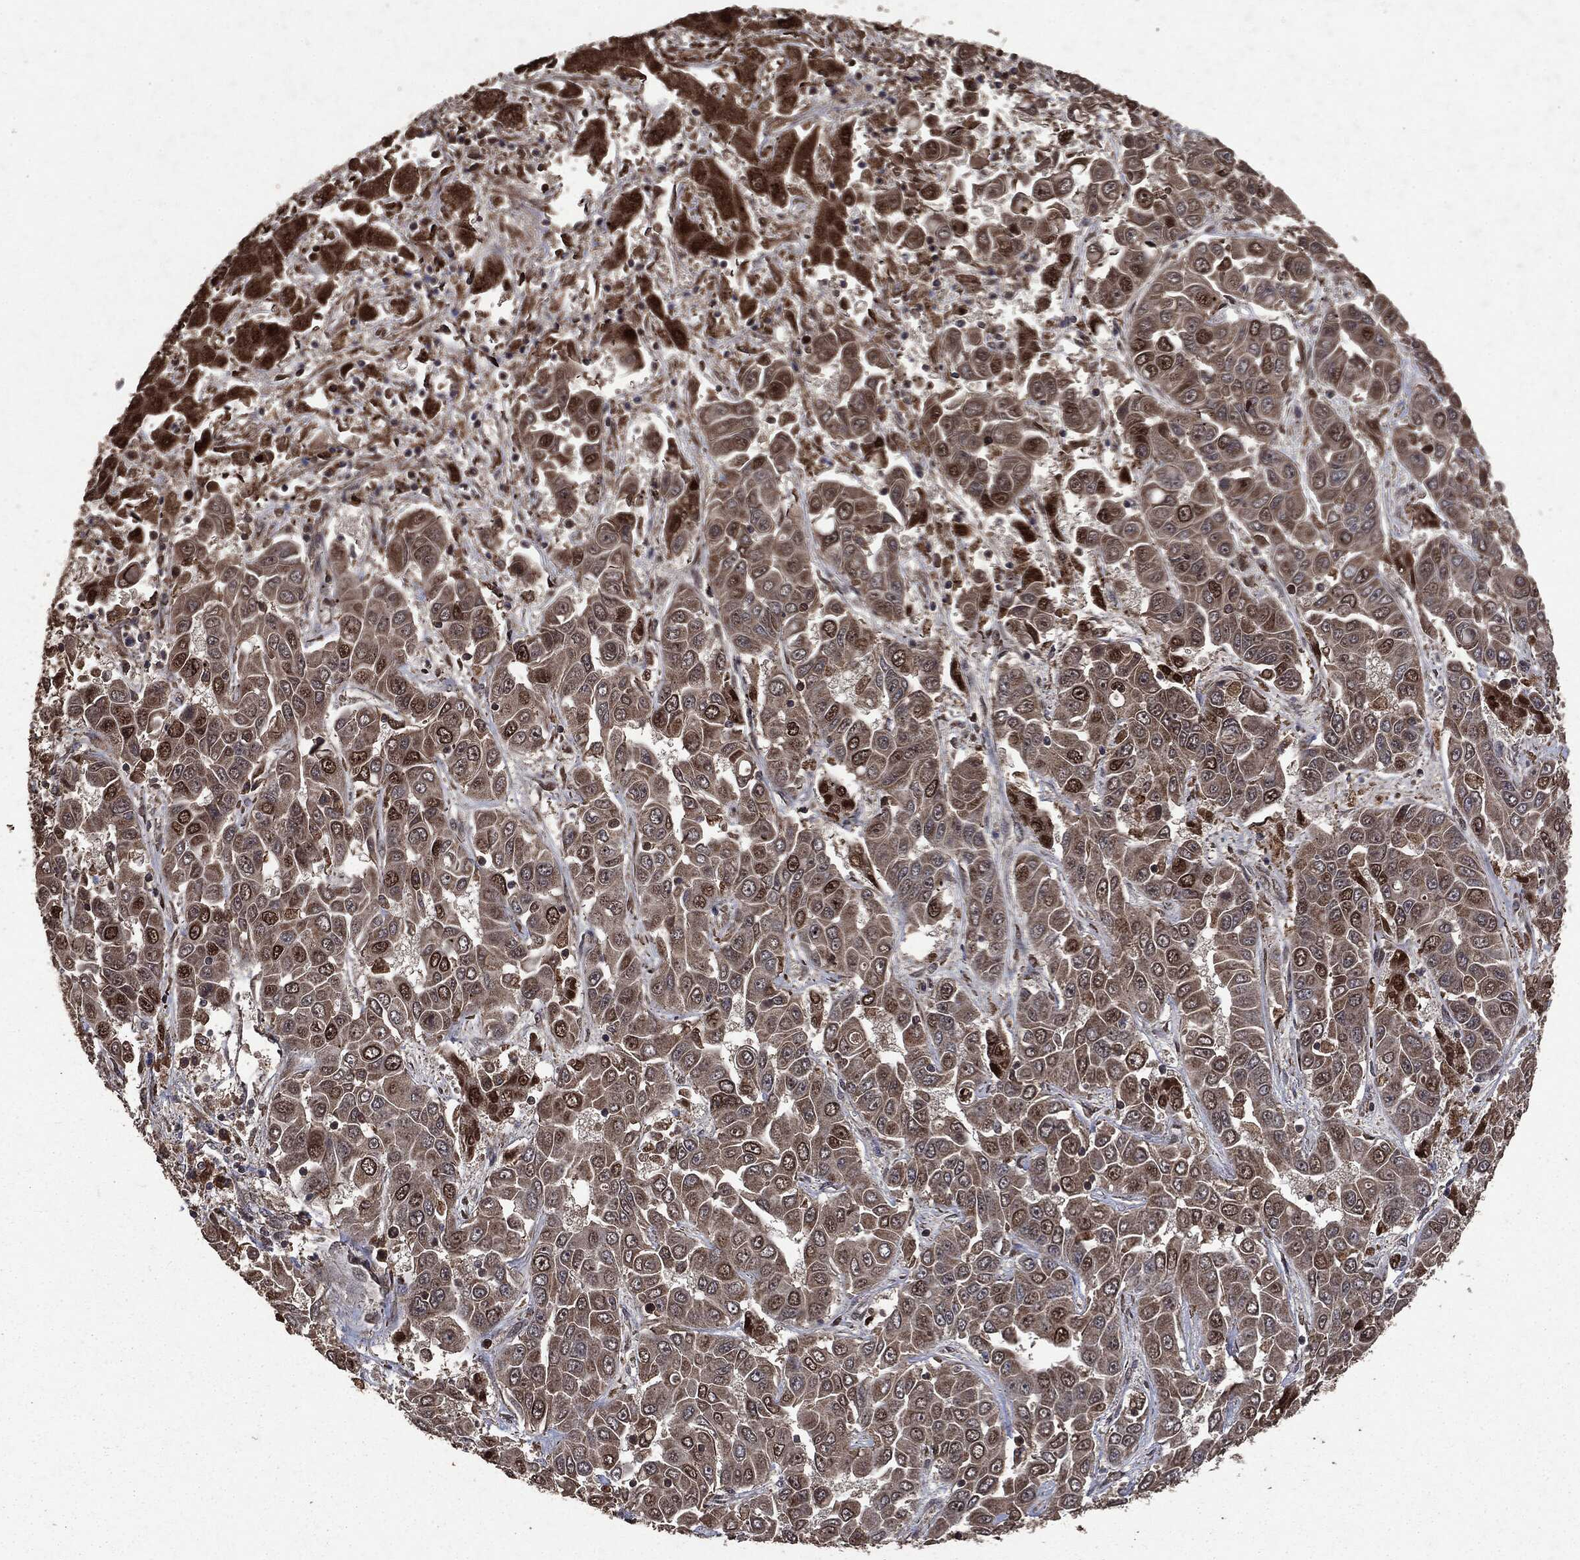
{"staining": {"intensity": "strong", "quantity": "<25%", "location": "cytoplasmic/membranous,nuclear"}, "tissue": "liver cancer", "cell_type": "Tumor cells", "image_type": "cancer", "snomed": [{"axis": "morphology", "description": "Cholangiocarcinoma"}, {"axis": "topography", "description": "Liver"}], "caption": "A high-resolution micrograph shows immunohistochemistry (IHC) staining of liver cancer (cholangiocarcinoma), which shows strong cytoplasmic/membranous and nuclear expression in about <25% of tumor cells.", "gene": "PPP6R2", "patient": {"sex": "female", "age": 52}}